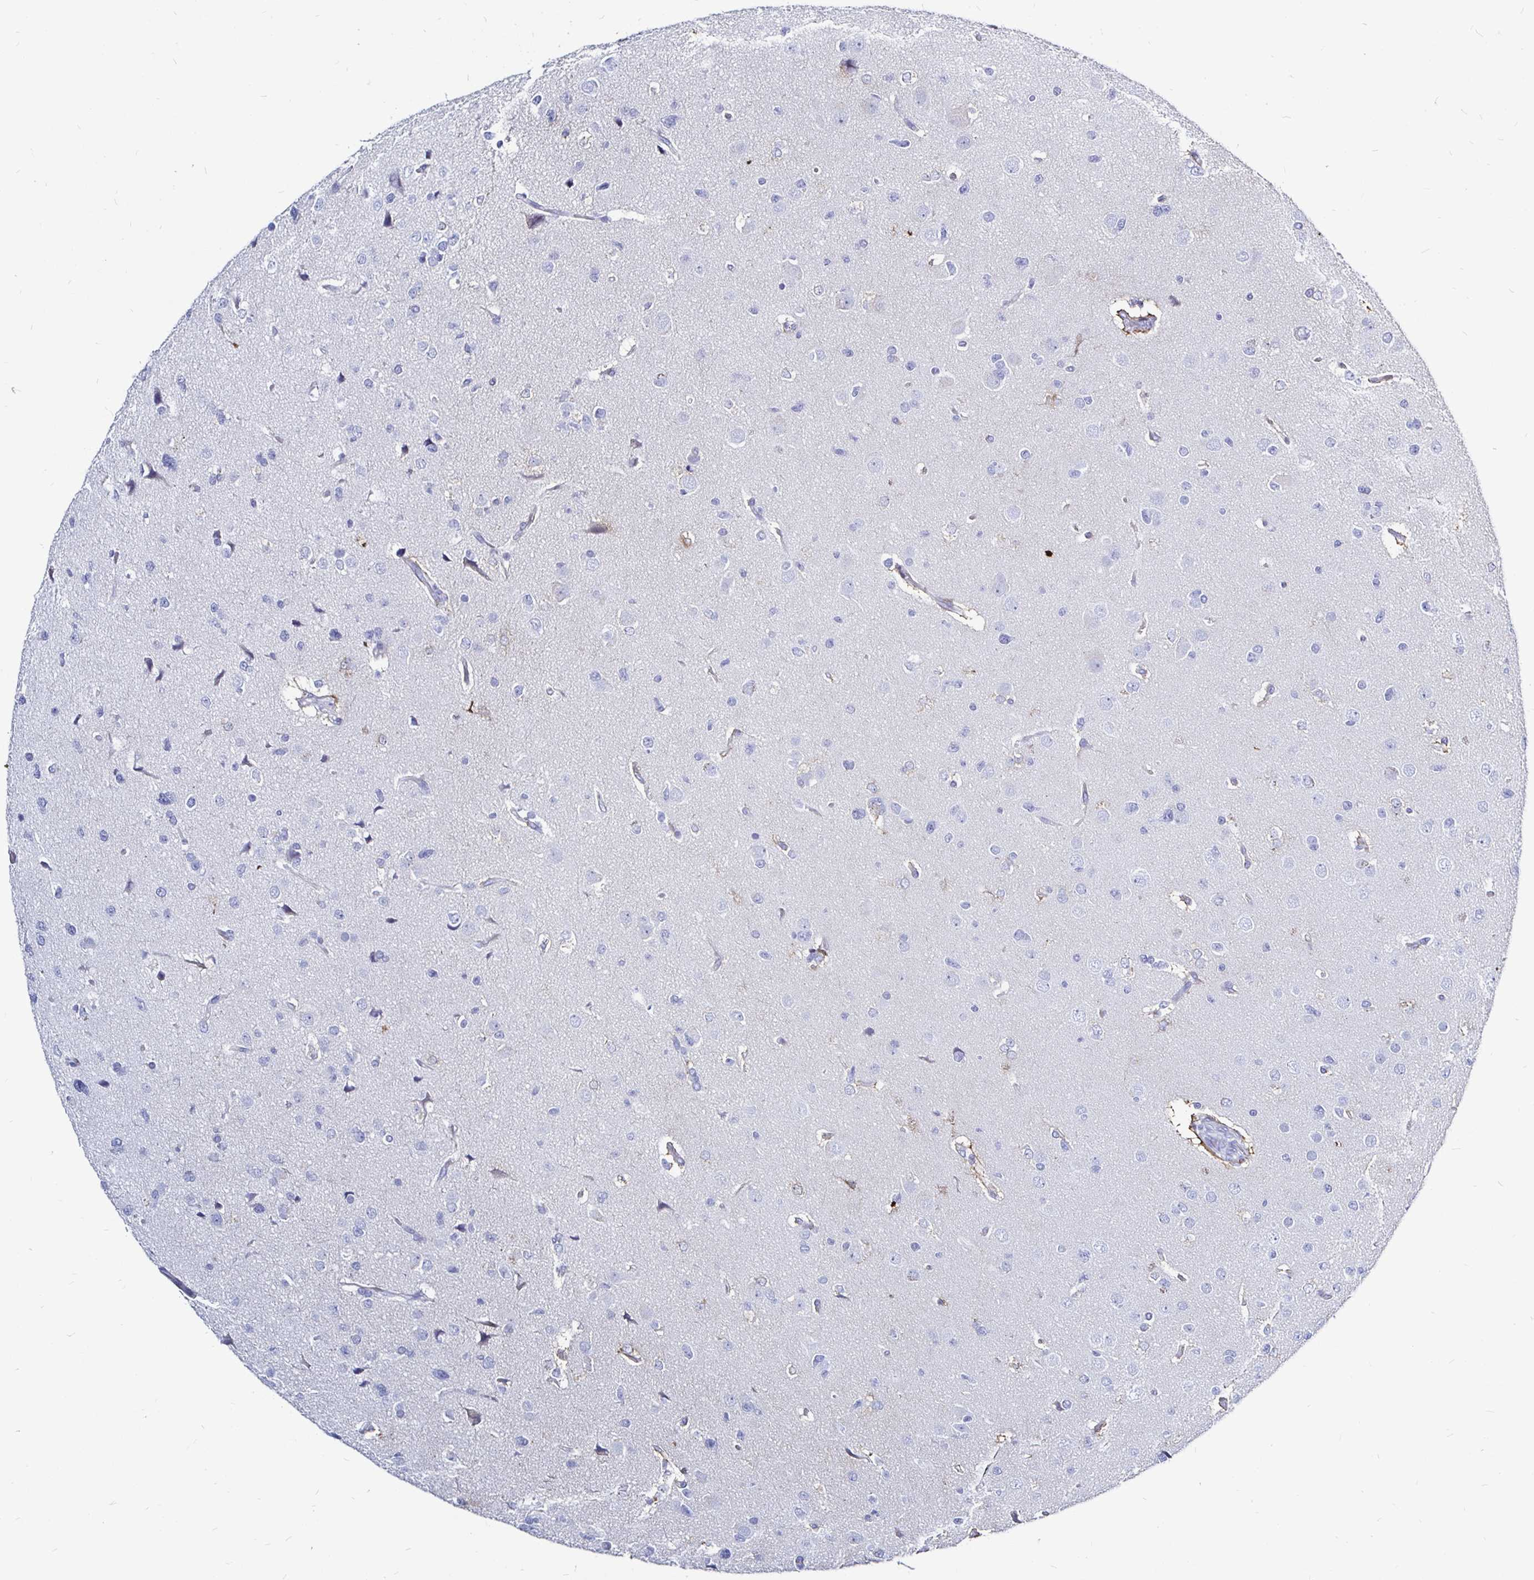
{"staining": {"intensity": "negative", "quantity": "none", "location": "none"}, "tissue": "glioma", "cell_type": "Tumor cells", "image_type": "cancer", "snomed": [{"axis": "morphology", "description": "Glioma, malignant, Low grade"}, {"axis": "topography", "description": "Brain"}], "caption": "DAB (3,3'-diaminobenzidine) immunohistochemical staining of human glioma exhibits no significant expression in tumor cells.", "gene": "LUZP4", "patient": {"sex": "female", "age": 55}}